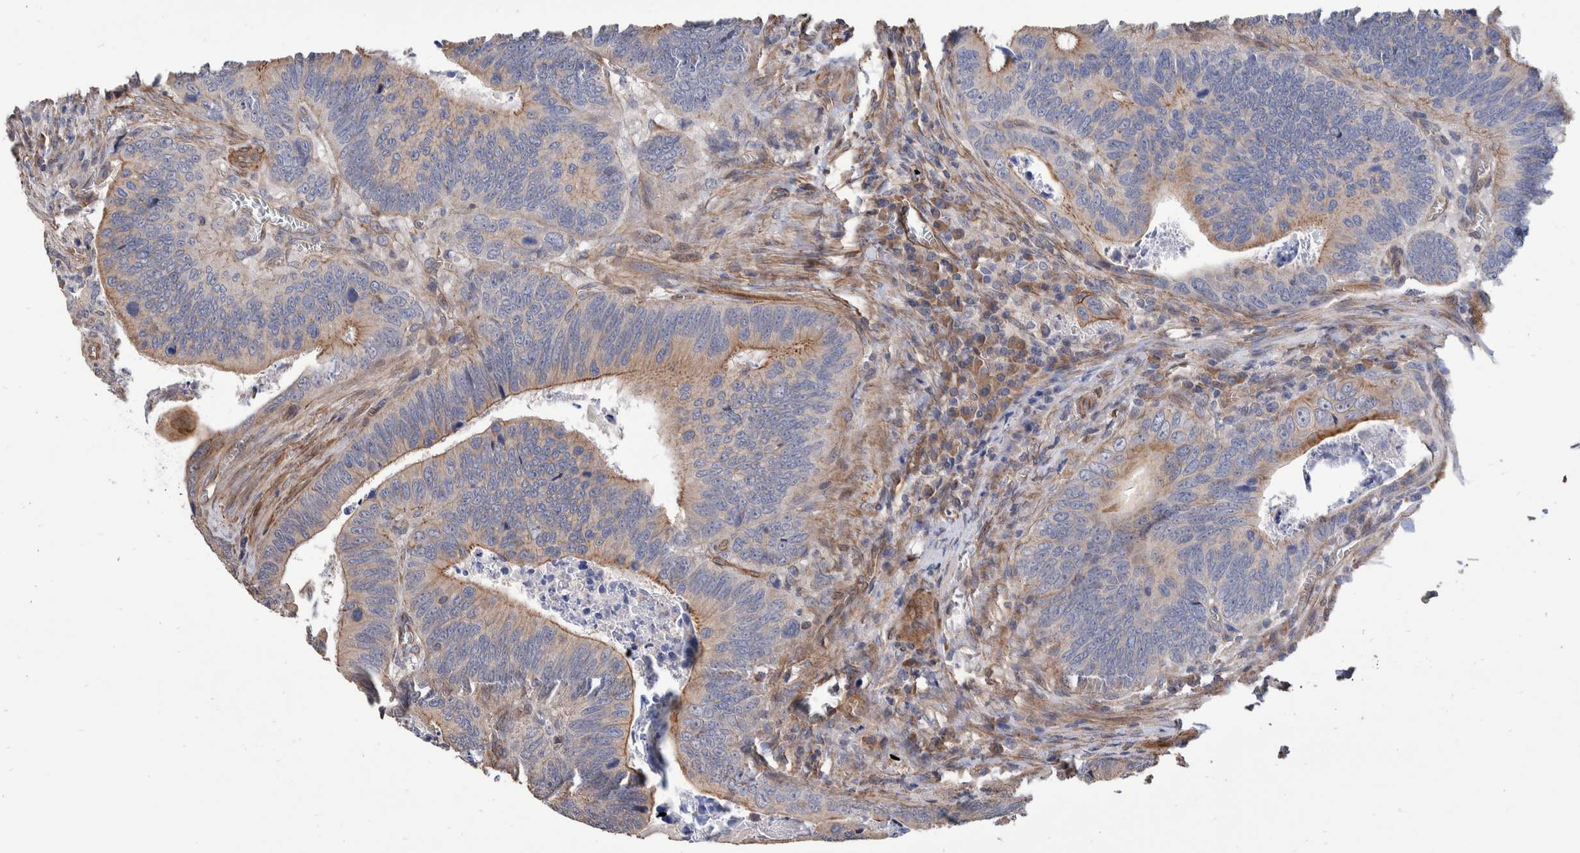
{"staining": {"intensity": "moderate", "quantity": "<25%", "location": "cytoplasmic/membranous"}, "tissue": "colorectal cancer", "cell_type": "Tumor cells", "image_type": "cancer", "snomed": [{"axis": "morphology", "description": "Inflammation, NOS"}, {"axis": "morphology", "description": "Adenocarcinoma, NOS"}, {"axis": "topography", "description": "Colon"}], "caption": "Immunohistochemical staining of human adenocarcinoma (colorectal) exhibits low levels of moderate cytoplasmic/membranous positivity in approximately <25% of tumor cells.", "gene": "SLC45A4", "patient": {"sex": "male", "age": 72}}